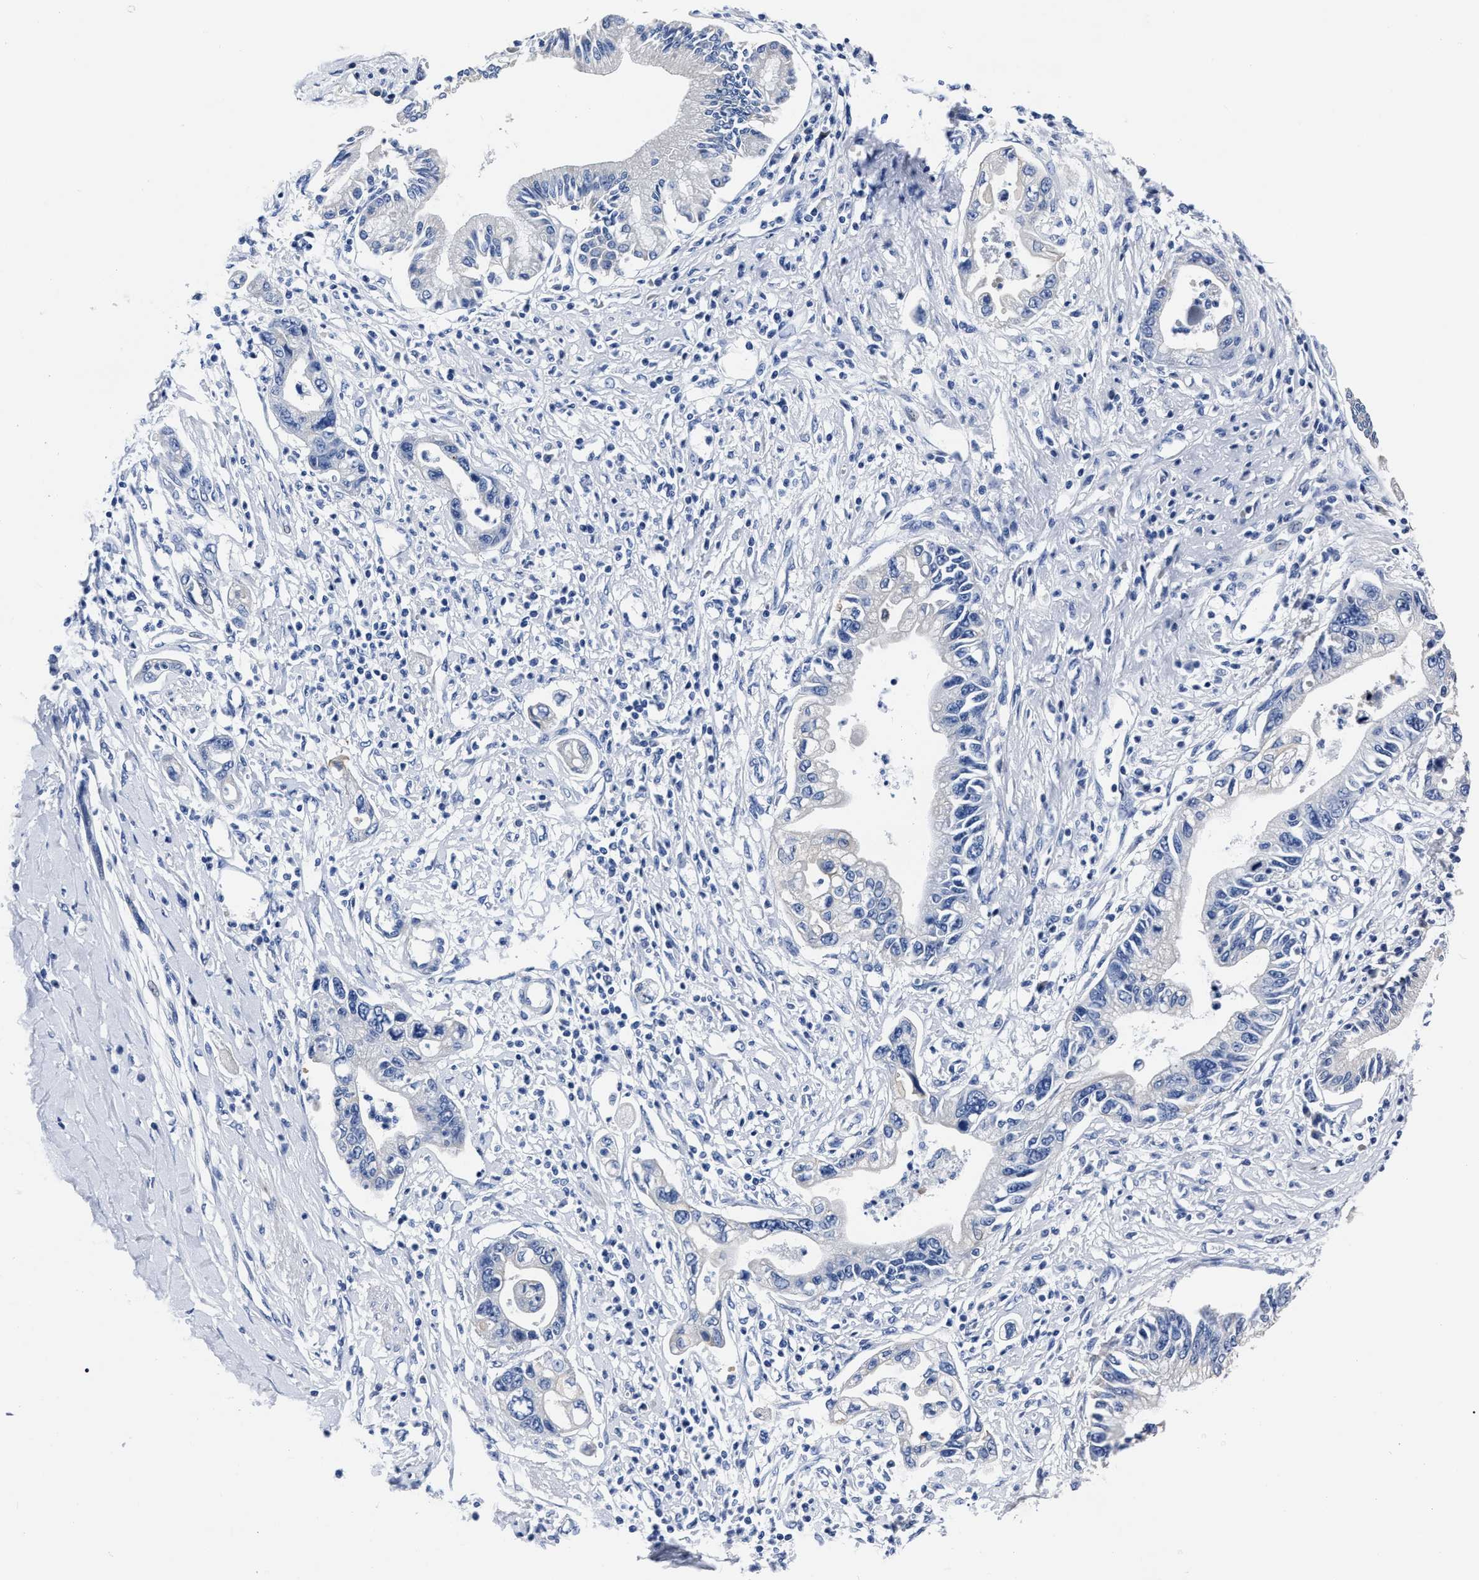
{"staining": {"intensity": "negative", "quantity": "none", "location": "none"}, "tissue": "pancreatic cancer", "cell_type": "Tumor cells", "image_type": "cancer", "snomed": [{"axis": "morphology", "description": "Adenocarcinoma, NOS"}, {"axis": "topography", "description": "Pancreas"}], "caption": "An immunohistochemistry histopathology image of adenocarcinoma (pancreatic) is shown. There is no staining in tumor cells of adenocarcinoma (pancreatic).", "gene": "MOV10L1", "patient": {"sex": "male", "age": 56}}